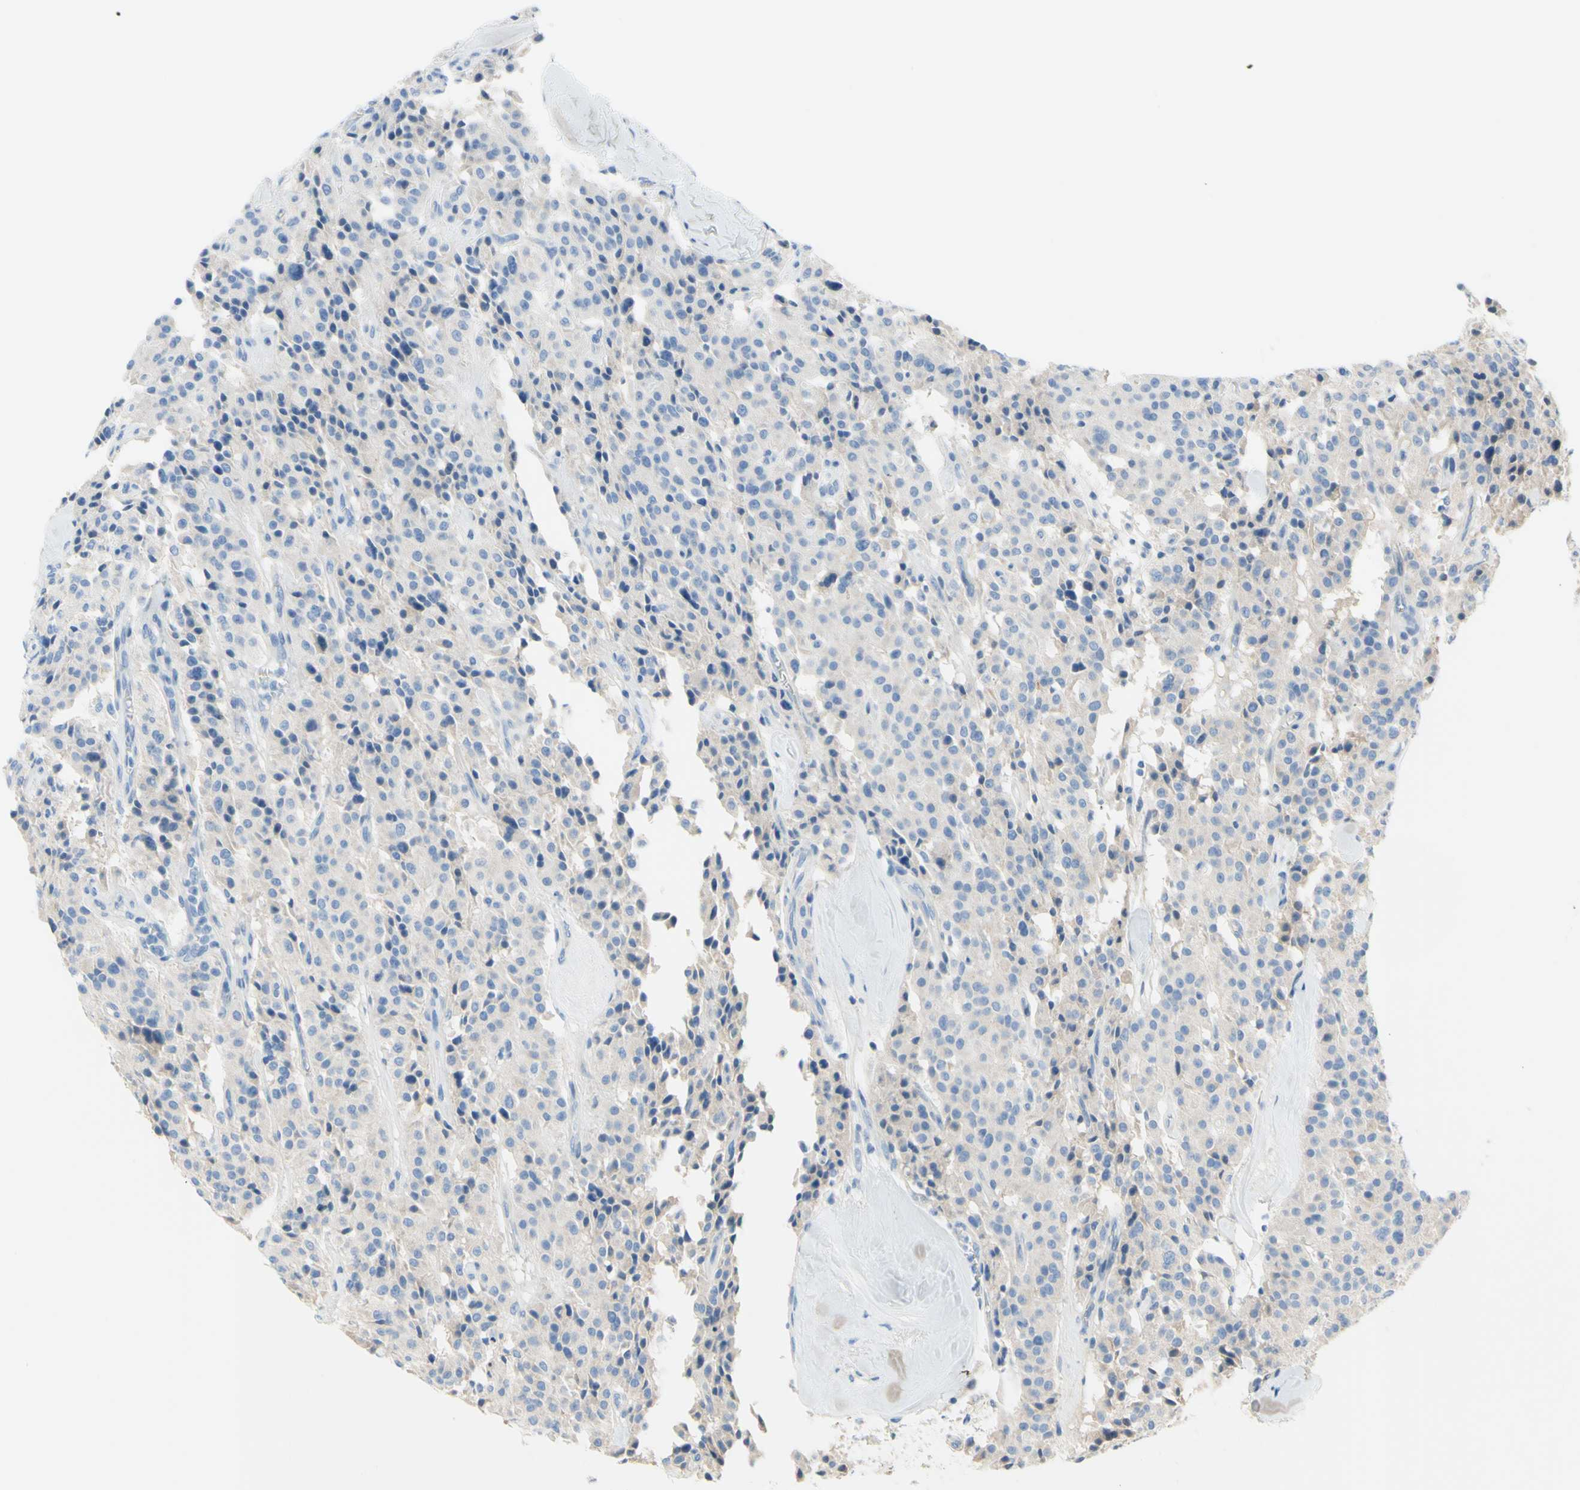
{"staining": {"intensity": "negative", "quantity": "none", "location": "none"}, "tissue": "carcinoid", "cell_type": "Tumor cells", "image_type": "cancer", "snomed": [{"axis": "morphology", "description": "Carcinoid, malignant, NOS"}, {"axis": "topography", "description": "Lung"}], "caption": "Immunohistochemical staining of carcinoid displays no significant staining in tumor cells.", "gene": "FDFT1", "patient": {"sex": "male", "age": 30}}